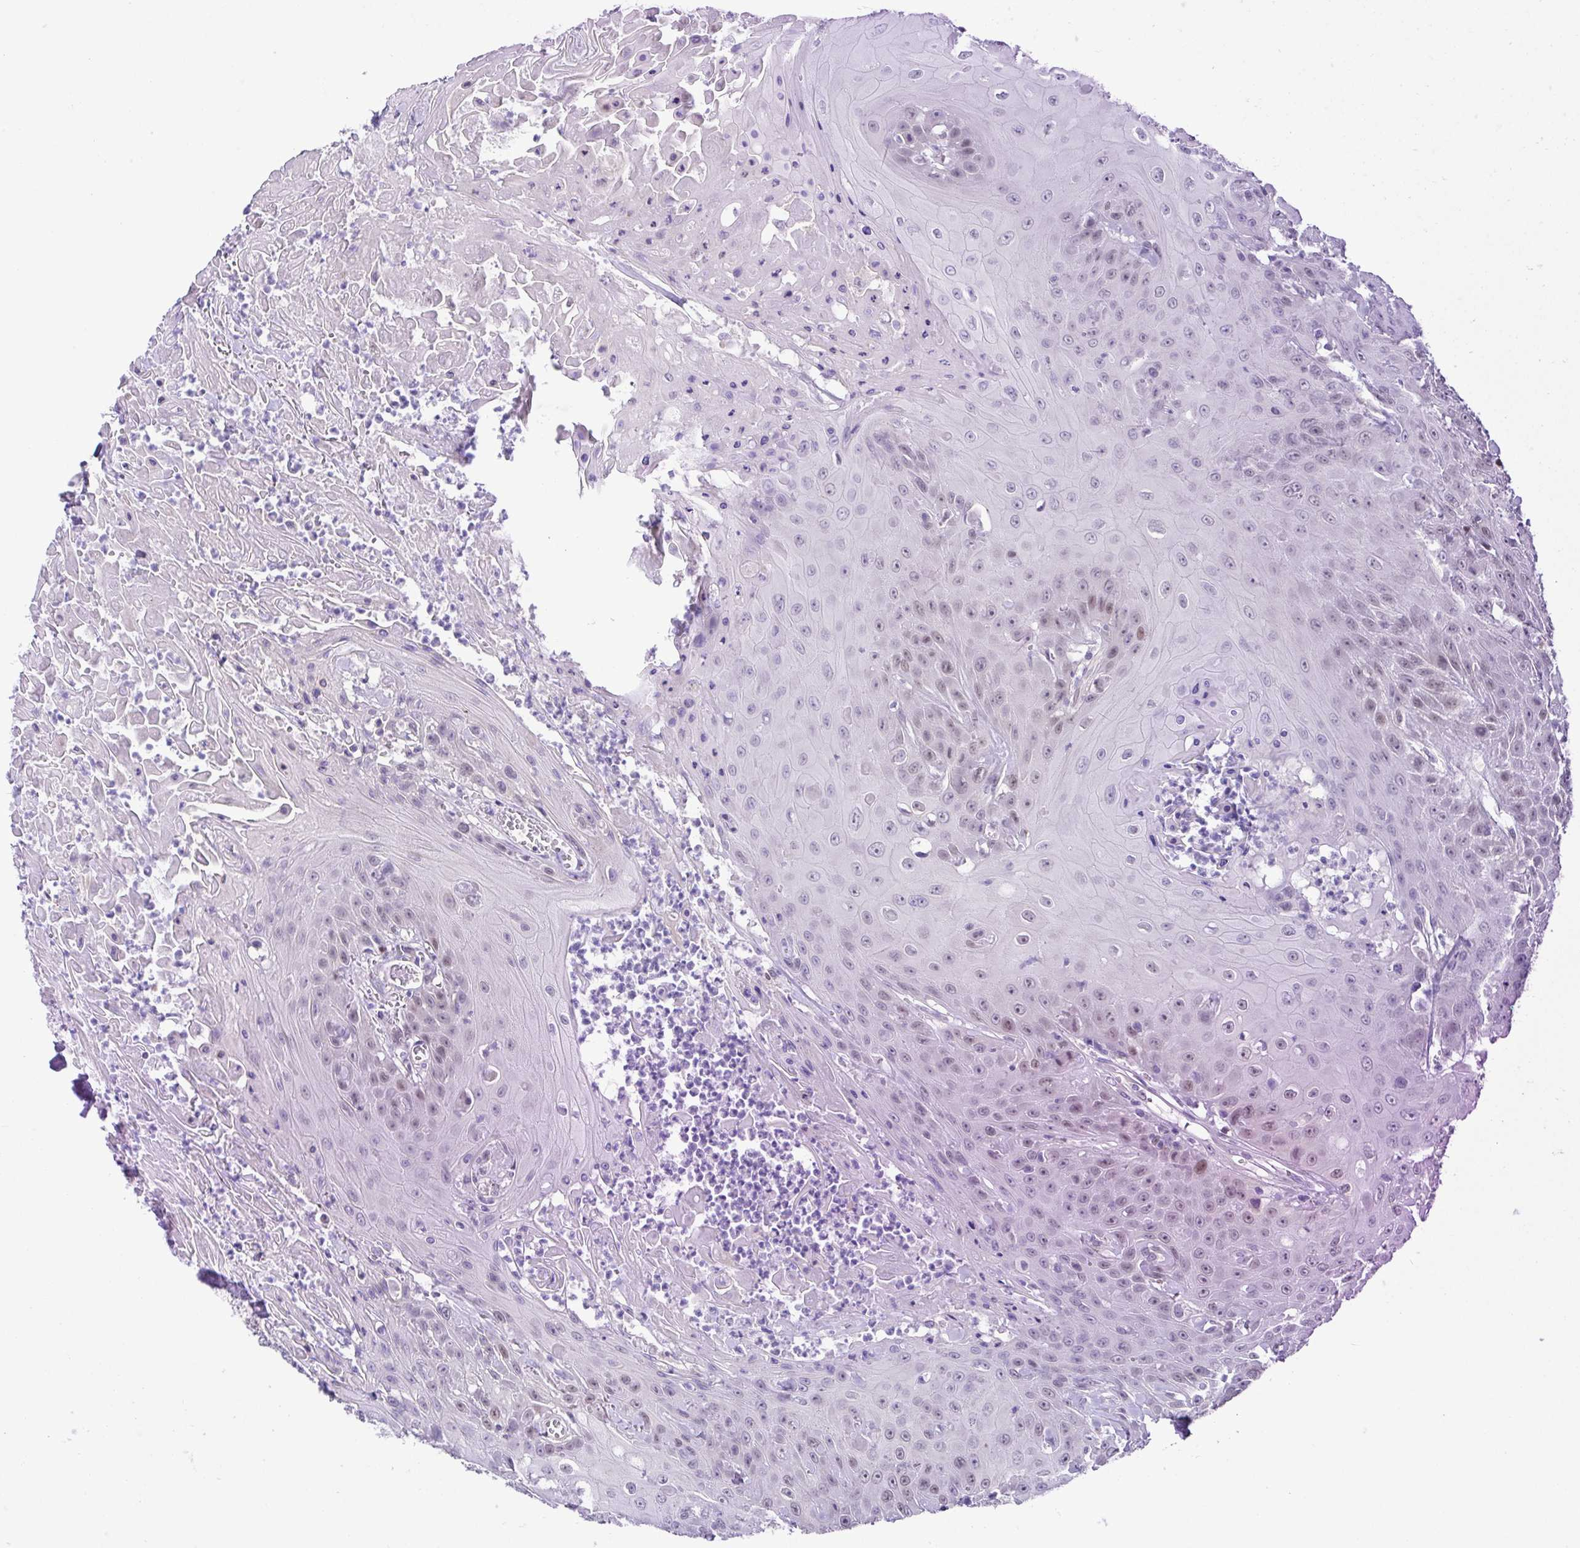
{"staining": {"intensity": "weak", "quantity": "<25%", "location": "nuclear"}, "tissue": "head and neck cancer", "cell_type": "Tumor cells", "image_type": "cancer", "snomed": [{"axis": "morphology", "description": "Squamous cell carcinoma, NOS"}, {"axis": "topography", "description": "Skin"}, {"axis": "topography", "description": "Head-Neck"}], "caption": "Immunohistochemical staining of squamous cell carcinoma (head and neck) demonstrates no significant positivity in tumor cells. (Brightfield microscopy of DAB IHC at high magnification).", "gene": "UBE2Q1", "patient": {"sex": "male", "age": 80}}